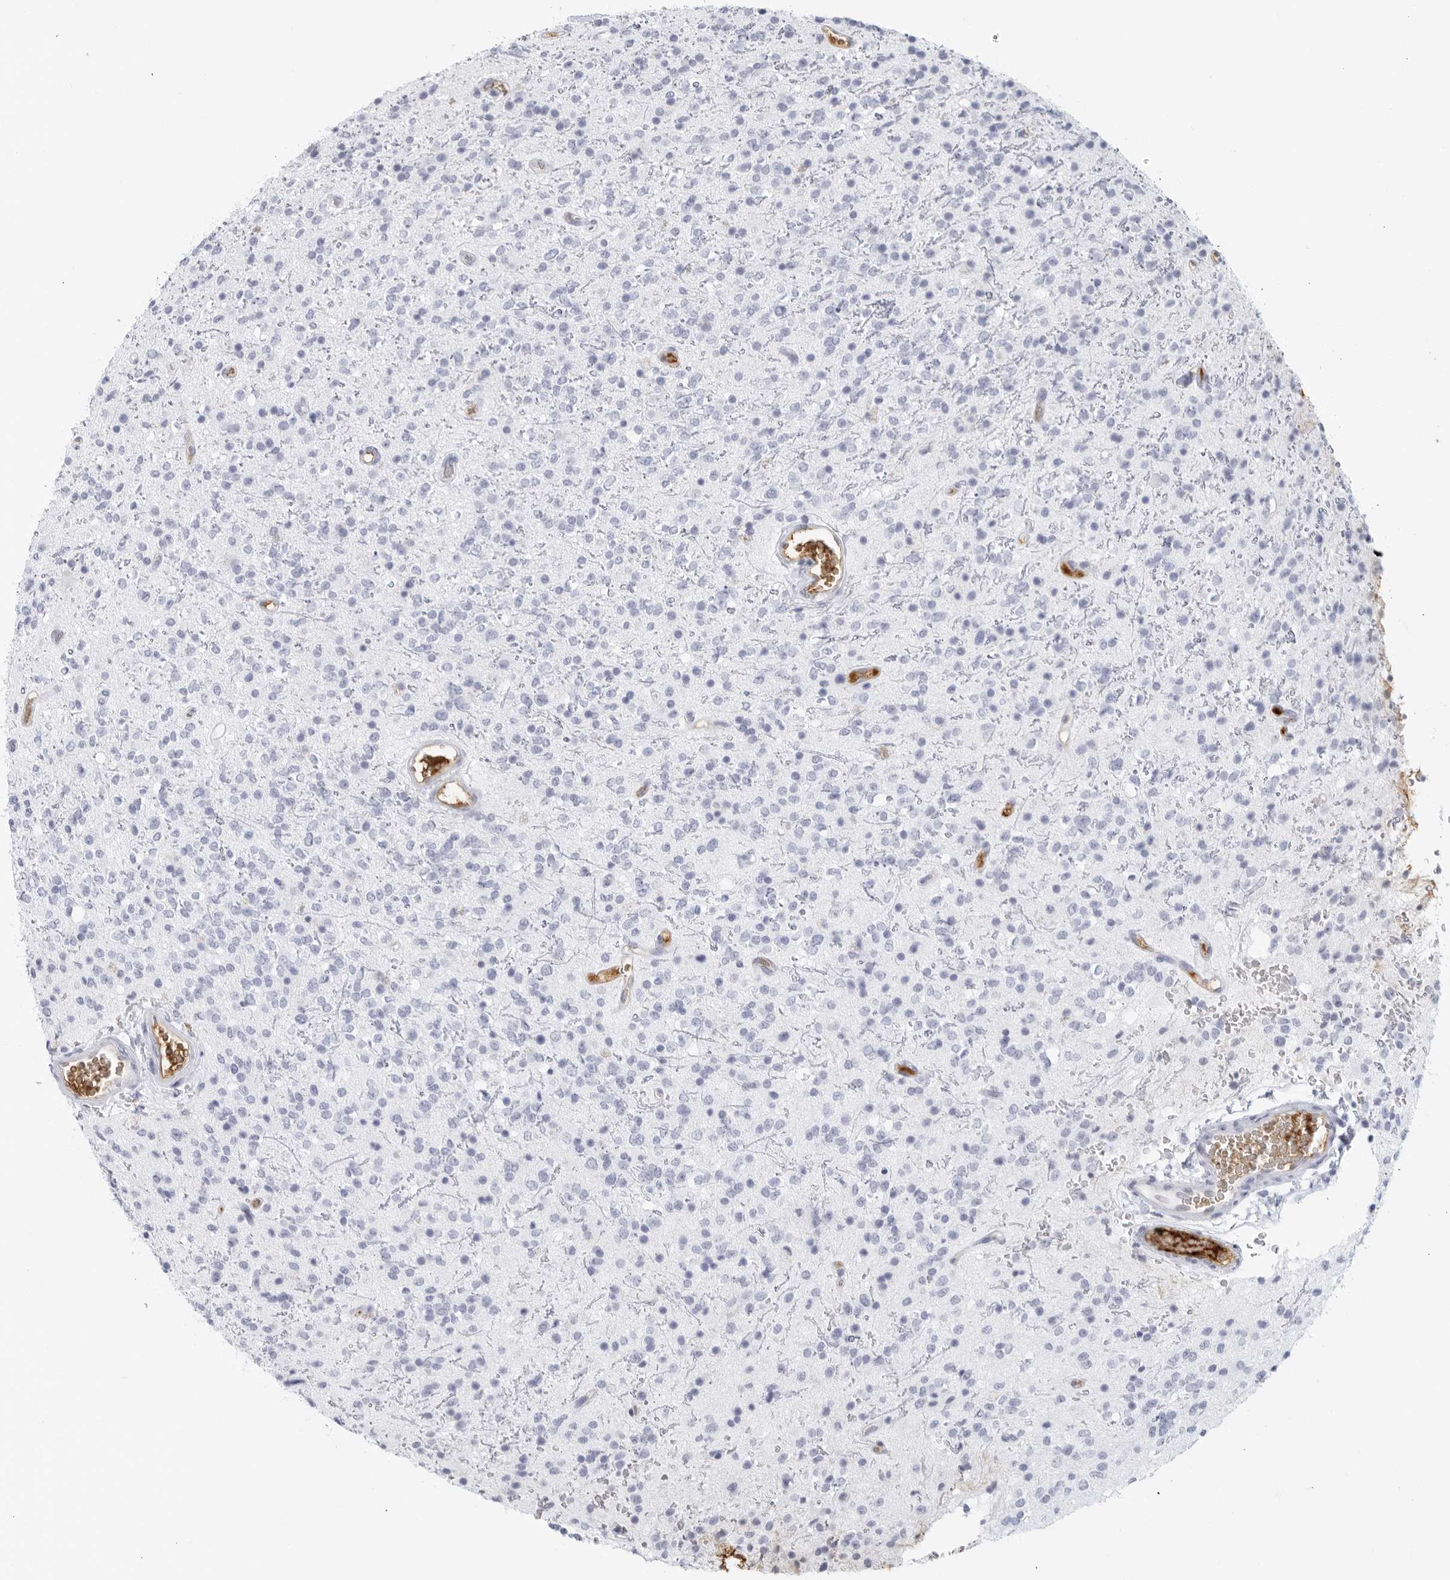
{"staining": {"intensity": "negative", "quantity": "none", "location": "none"}, "tissue": "glioma", "cell_type": "Tumor cells", "image_type": "cancer", "snomed": [{"axis": "morphology", "description": "Glioma, malignant, High grade"}, {"axis": "topography", "description": "Brain"}], "caption": "Tumor cells are negative for brown protein staining in malignant glioma (high-grade). (Brightfield microscopy of DAB immunohistochemistry at high magnification).", "gene": "FGG", "patient": {"sex": "male", "age": 34}}